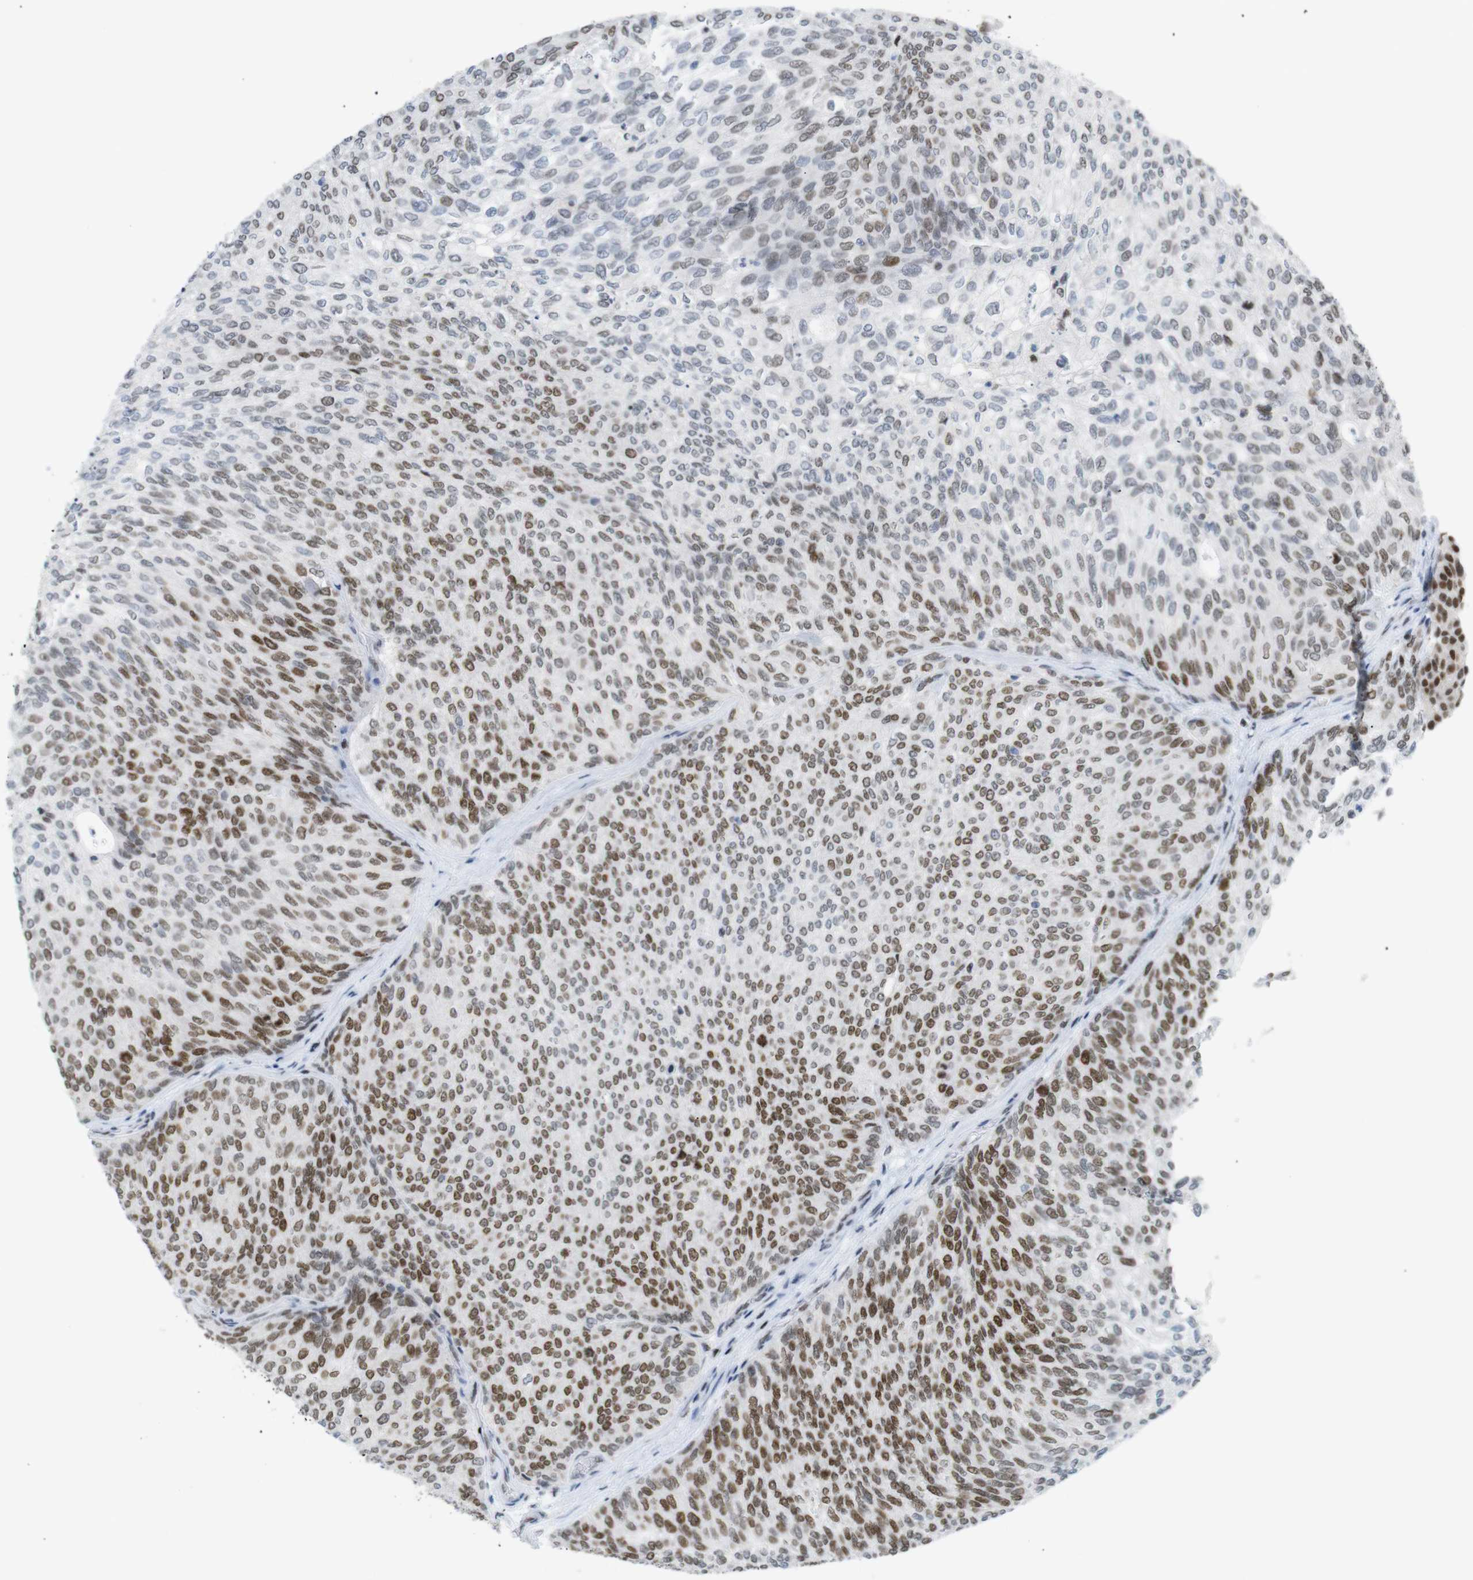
{"staining": {"intensity": "moderate", "quantity": "25%-75%", "location": "nuclear"}, "tissue": "urothelial cancer", "cell_type": "Tumor cells", "image_type": "cancer", "snomed": [{"axis": "morphology", "description": "Urothelial carcinoma, Low grade"}, {"axis": "topography", "description": "Urinary bladder"}], "caption": "This photomicrograph demonstrates immunohistochemistry (IHC) staining of urothelial carcinoma (low-grade), with medium moderate nuclear expression in about 25%-75% of tumor cells.", "gene": "RIOX2", "patient": {"sex": "female", "age": 79}}